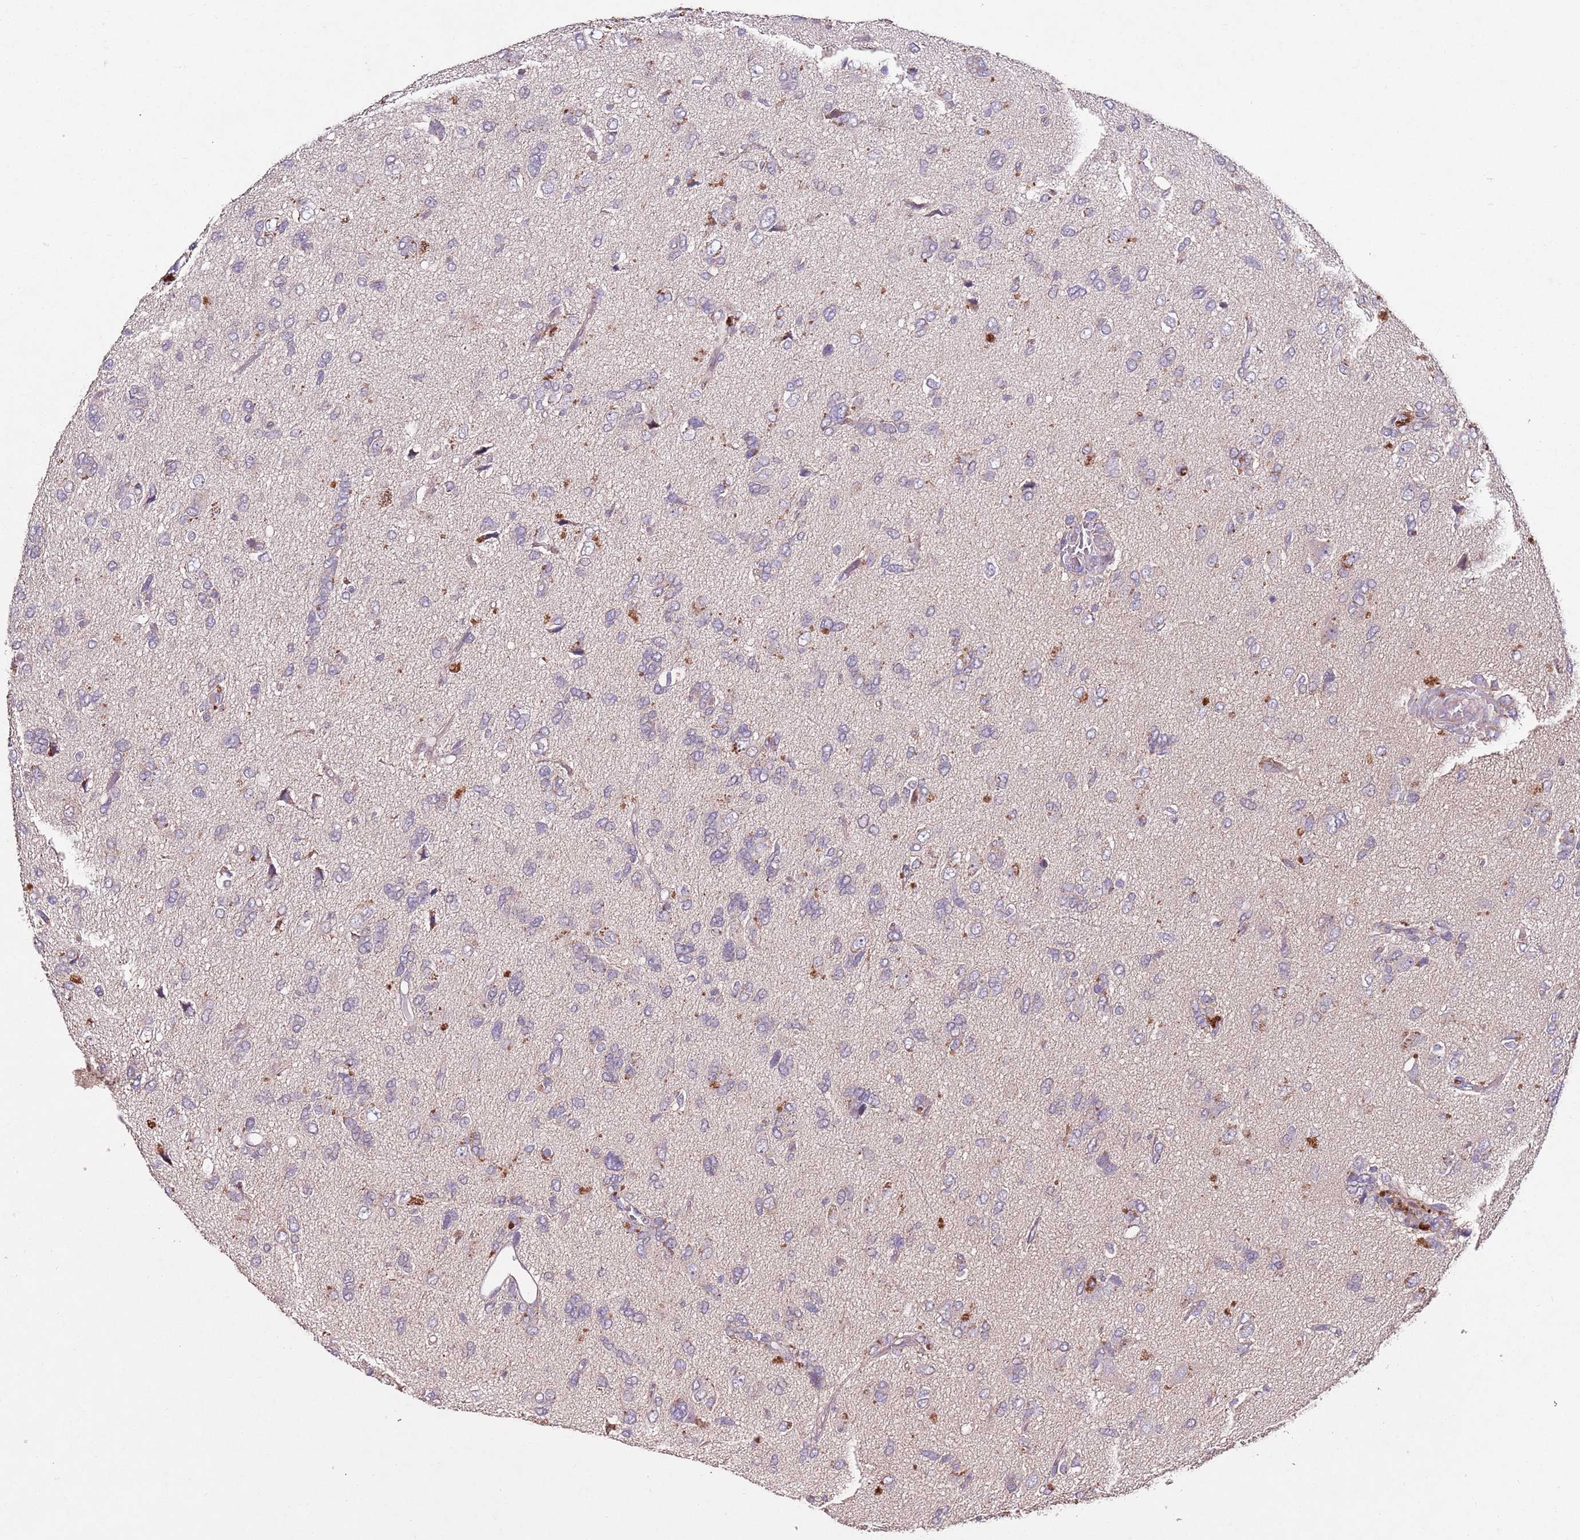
{"staining": {"intensity": "negative", "quantity": "none", "location": "none"}, "tissue": "glioma", "cell_type": "Tumor cells", "image_type": "cancer", "snomed": [{"axis": "morphology", "description": "Glioma, malignant, High grade"}, {"axis": "topography", "description": "Brain"}], "caption": "A photomicrograph of malignant glioma (high-grade) stained for a protein displays no brown staining in tumor cells.", "gene": "NRDE2", "patient": {"sex": "female", "age": 59}}